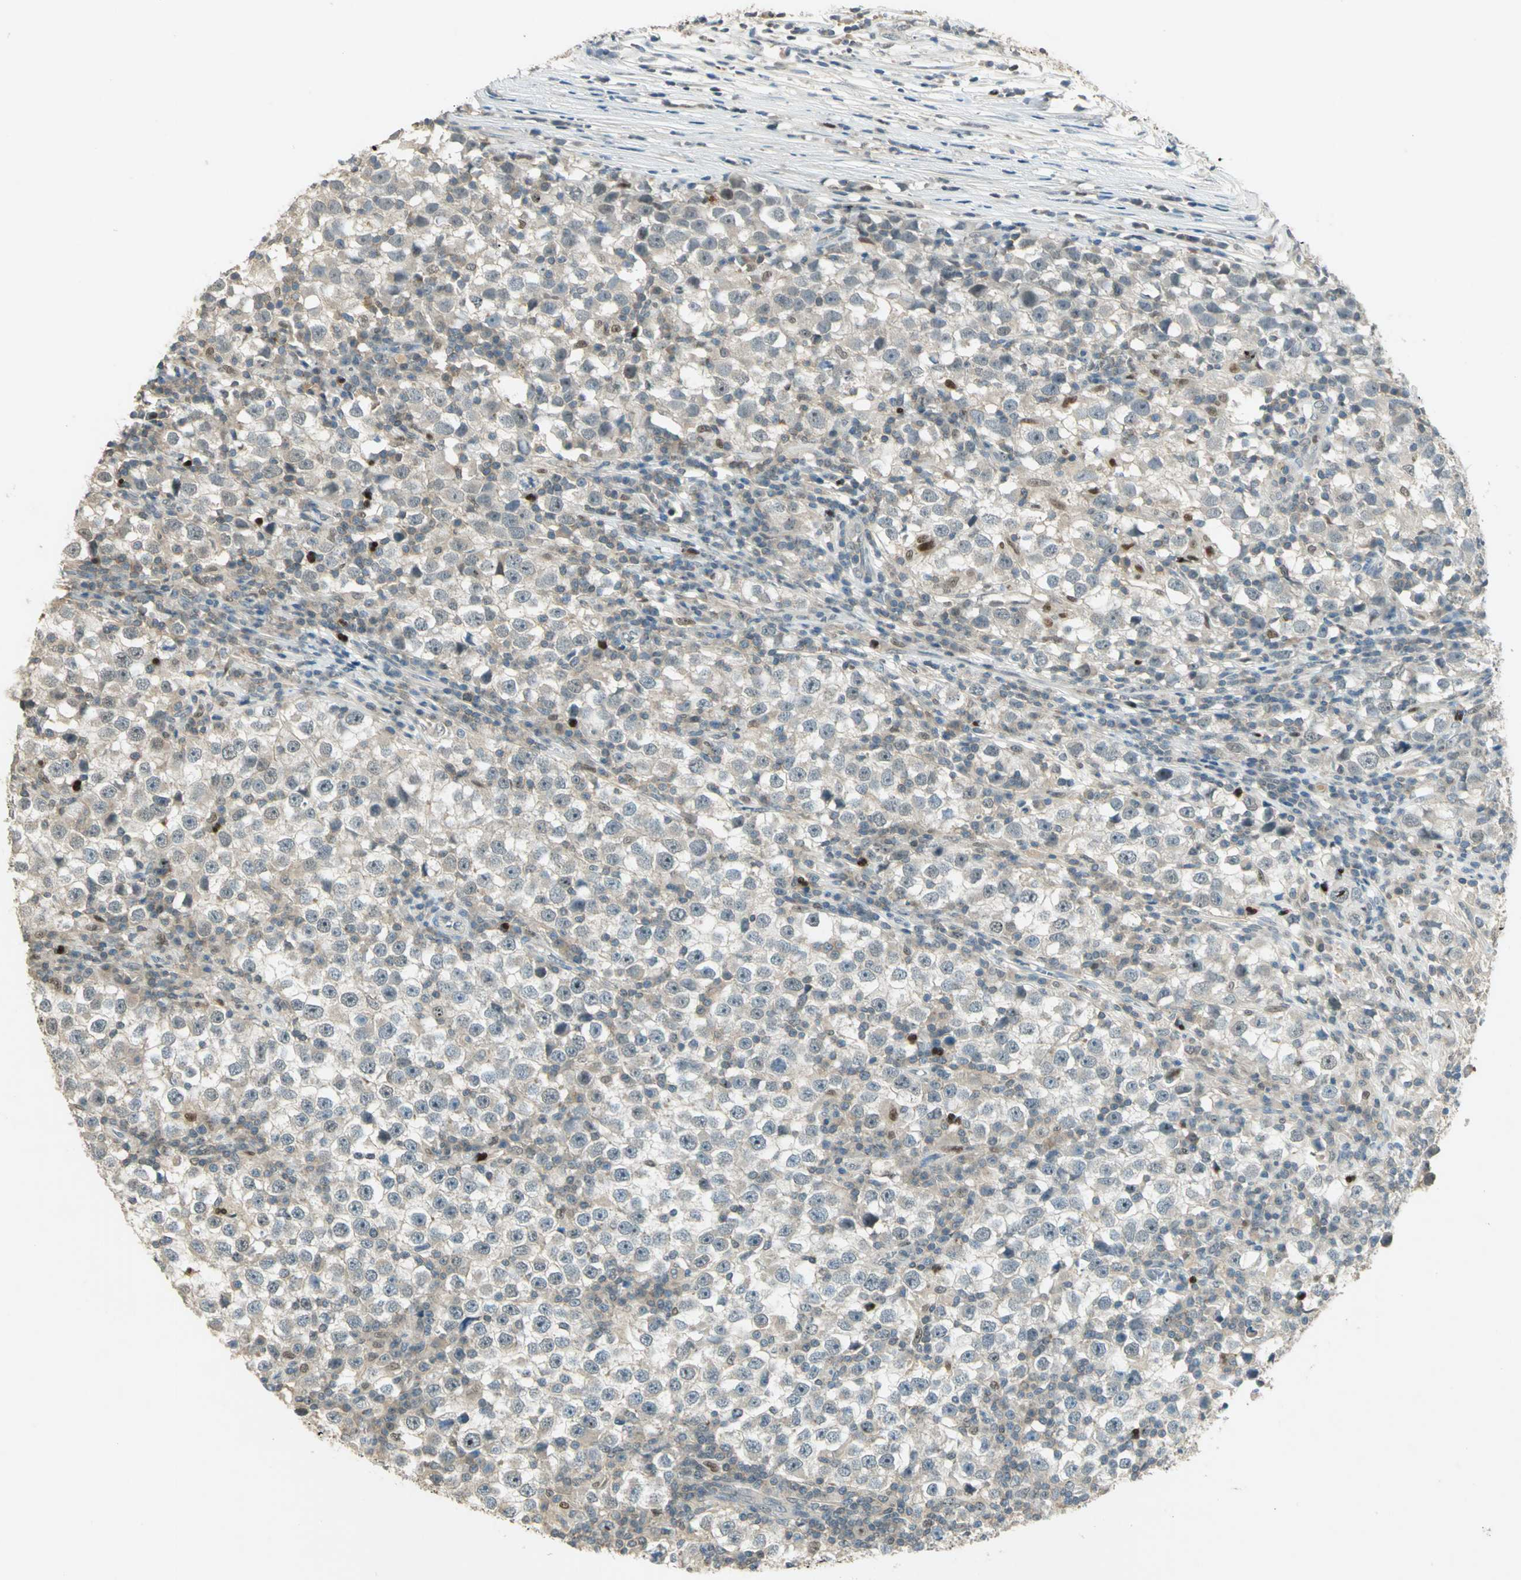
{"staining": {"intensity": "weak", "quantity": "25%-75%", "location": "cytoplasmic/membranous"}, "tissue": "testis cancer", "cell_type": "Tumor cells", "image_type": "cancer", "snomed": [{"axis": "morphology", "description": "Seminoma, NOS"}, {"axis": "topography", "description": "Testis"}], "caption": "IHC image of neoplastic tissue: seminoma (testis) stained using IHC displays low levels of weak protein expression localized specifically in the cytoplasmic/membranous of tumor cells, appearing as a cytoplasmic/membranous brown color.", "gene": "BIRC2", "patient": {"sex": "male", "age": 65}}